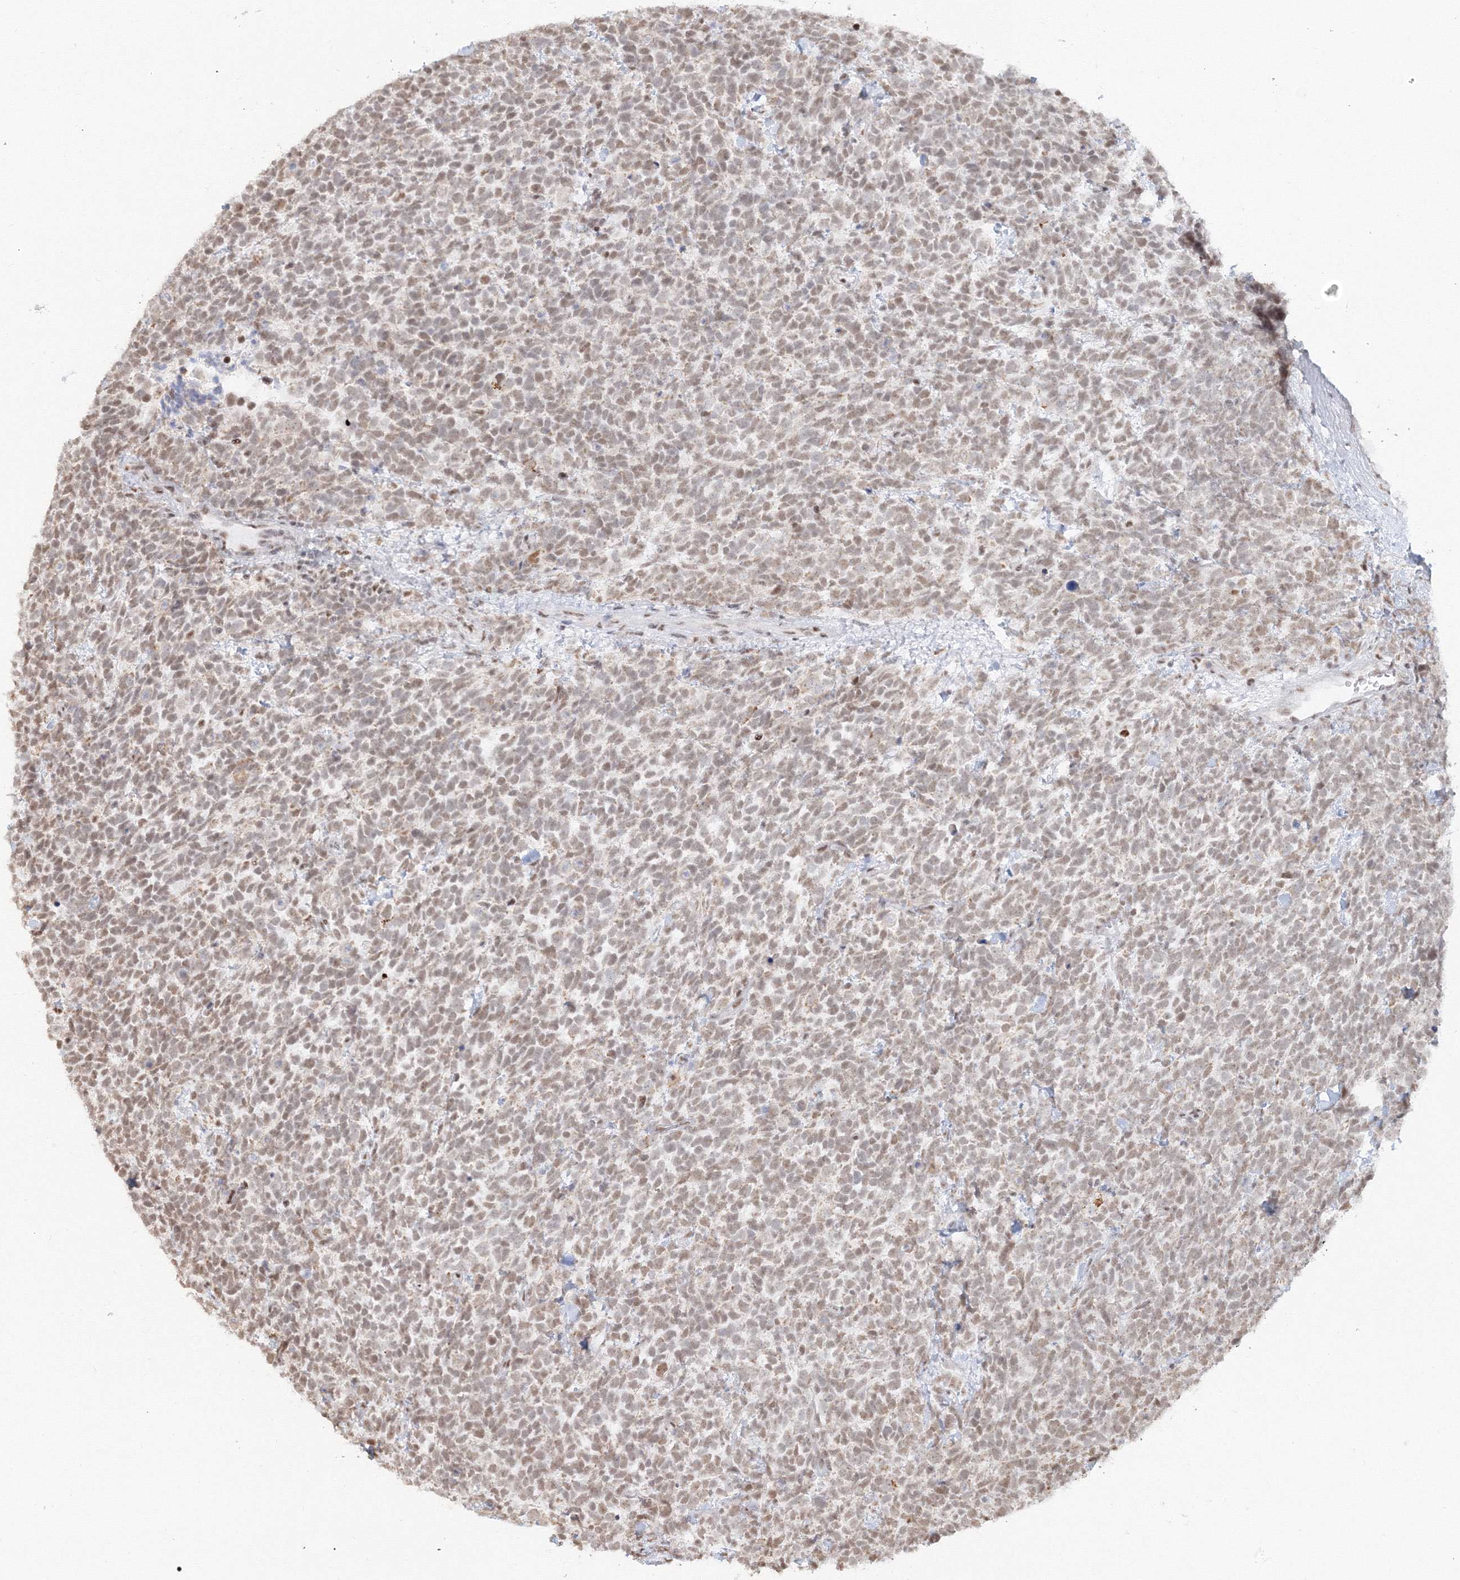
{"staining": {"intensity": "weak", "quantity": ">75%", "location": "nuclear"}, "tissue": "urothelial cancer", "cell_type": "Tumor cells", "image_type": "cancer", "snomed": [{"axis": "morphology", "description": "Urothelial carcinoma, High grade"}, {"axis": "topography", "description": "Urinary bladder"}], "caption": "Immunohistochemical staining of human urothelial cancer exhibits low levels of weak nuclear protein positivity in approximately >75% of tumor cells.", "gene": "PPP4R2", "patient": {"sex": "female", "age": 82}}